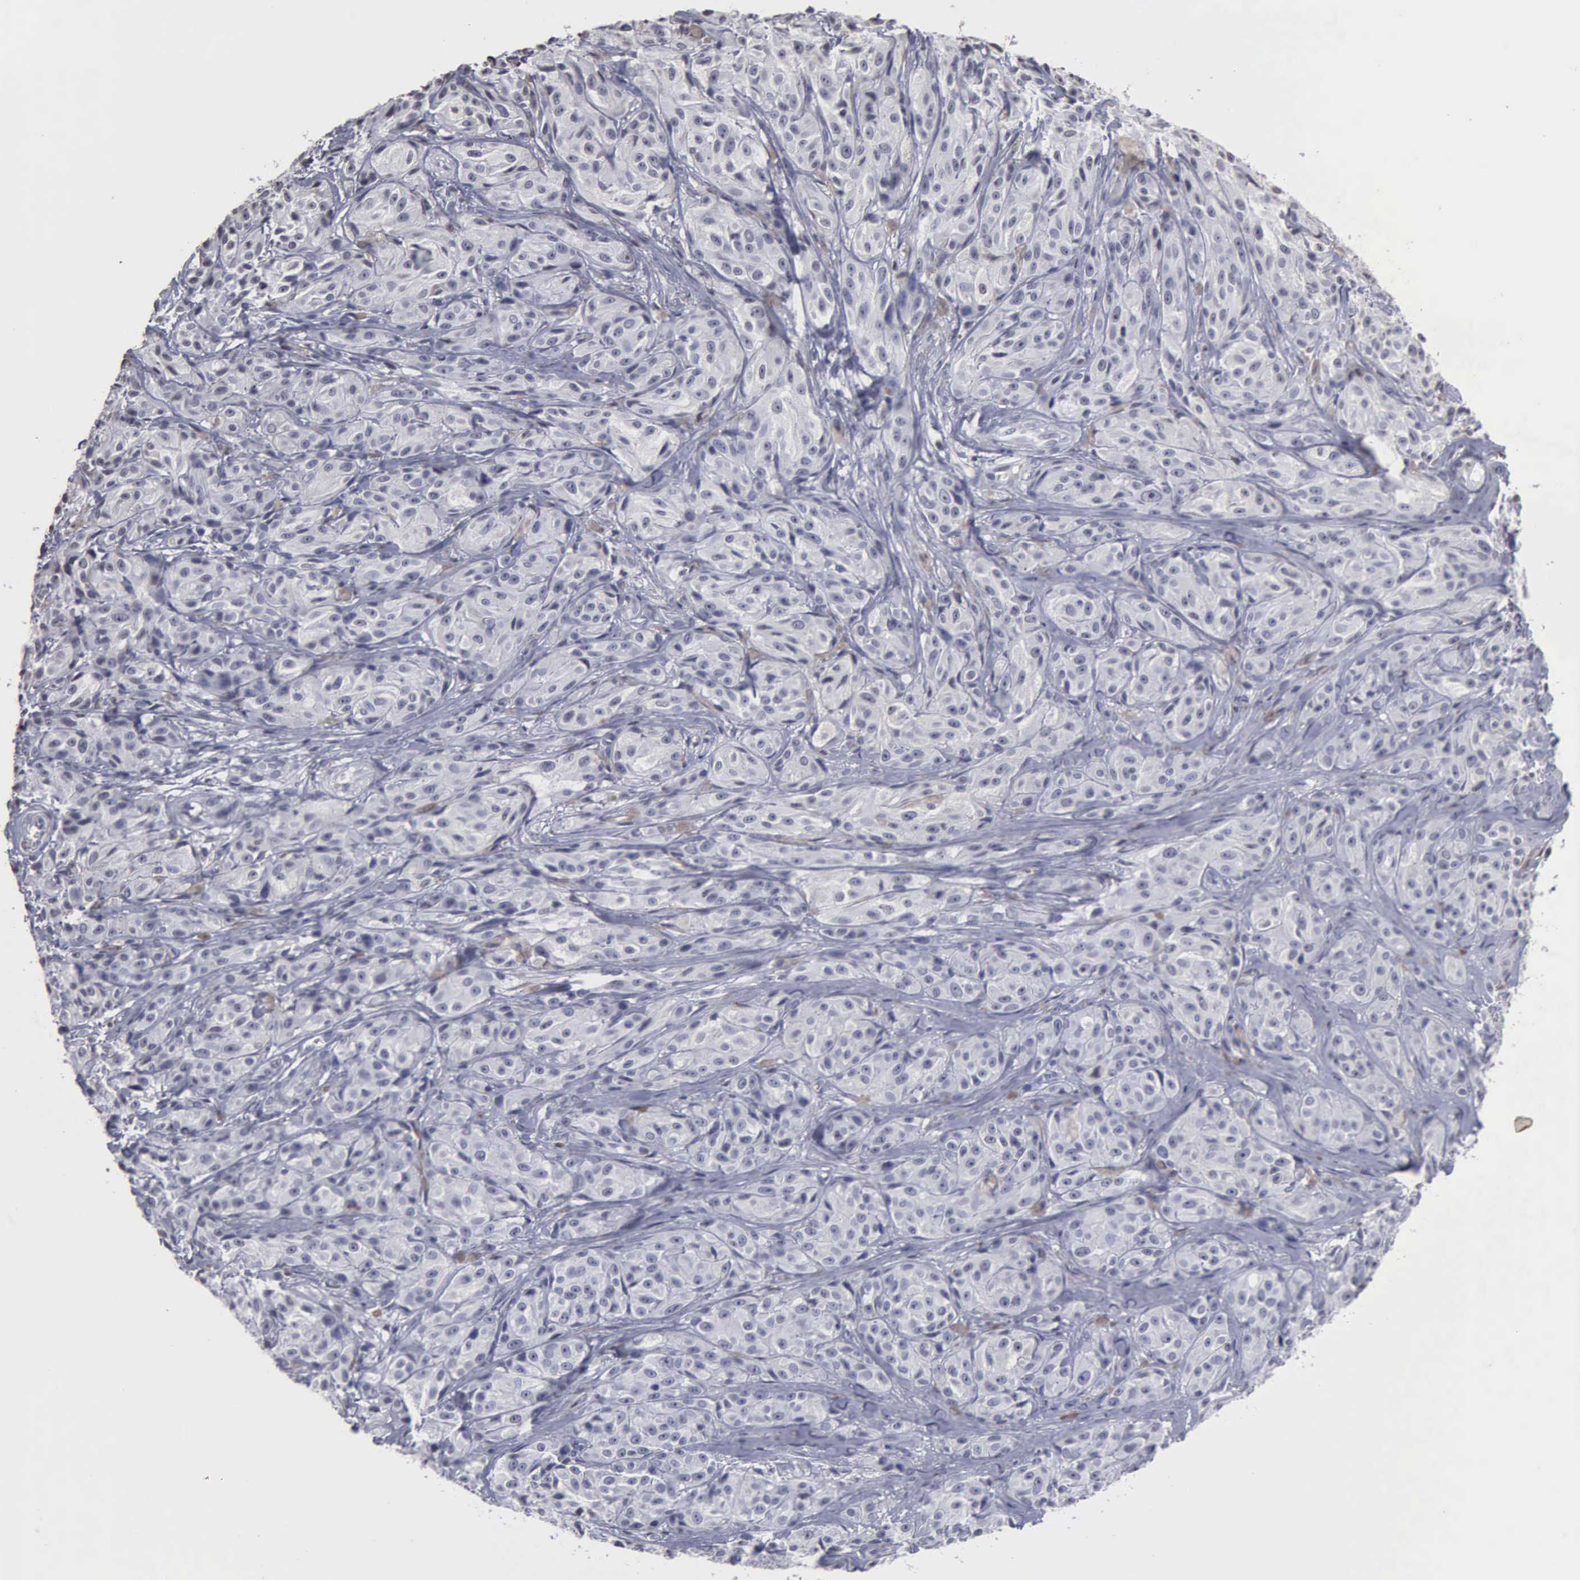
{"staining": {"intensity": "negative", "quantity": "none", "location": "none"}, "tissue": "melanoma", "cell_type": "Tumor cells", "image_type": "cancer", "snomed": [{"axis": "morphology", "description": "Malignant melanoma, NOS"}, {"axis": "topography", "description": "Skin"}], "caption": "This is an IHC micrograph of malignant melanoma. There is no positivity in tumor cells.", "gene": "UPB1", "patient": {"sex": "male", "age": 56}}